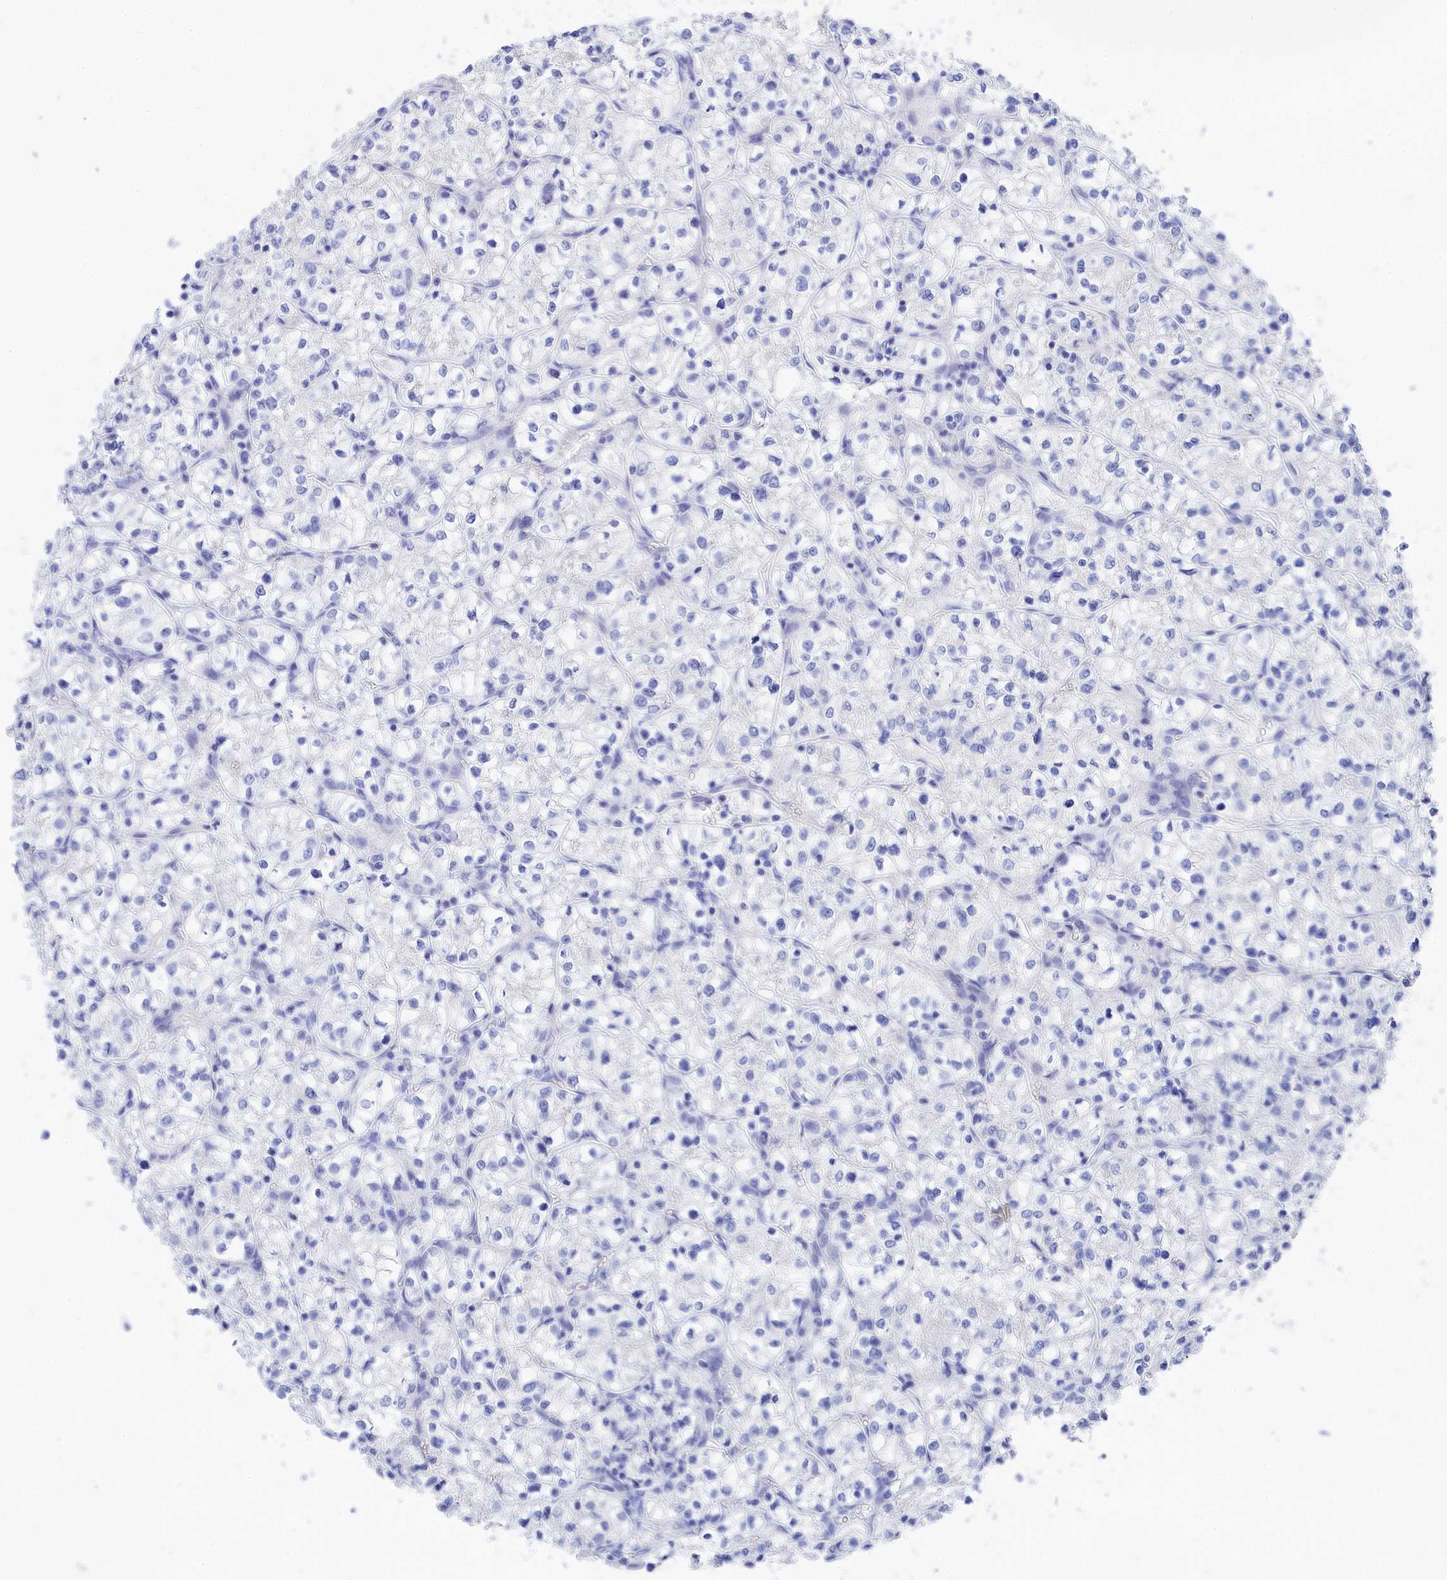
{"staining": {"intensity": "negative", "quantity": "none", "location": "none"}, "tissue": "renal cancer", "cell_type": "Tumor cells", "image_type": "cancer", "snomed": [{"axis": "morphology", "description": "Adenocarcinoma, NOS"}, {"axis": "topography", "description": "Kidney"}], "caption": "Tumor cells show no significant protein staining in renal cancer.", "gene": "TRIM10", "patient": {"sex": "female", "age": 64}}